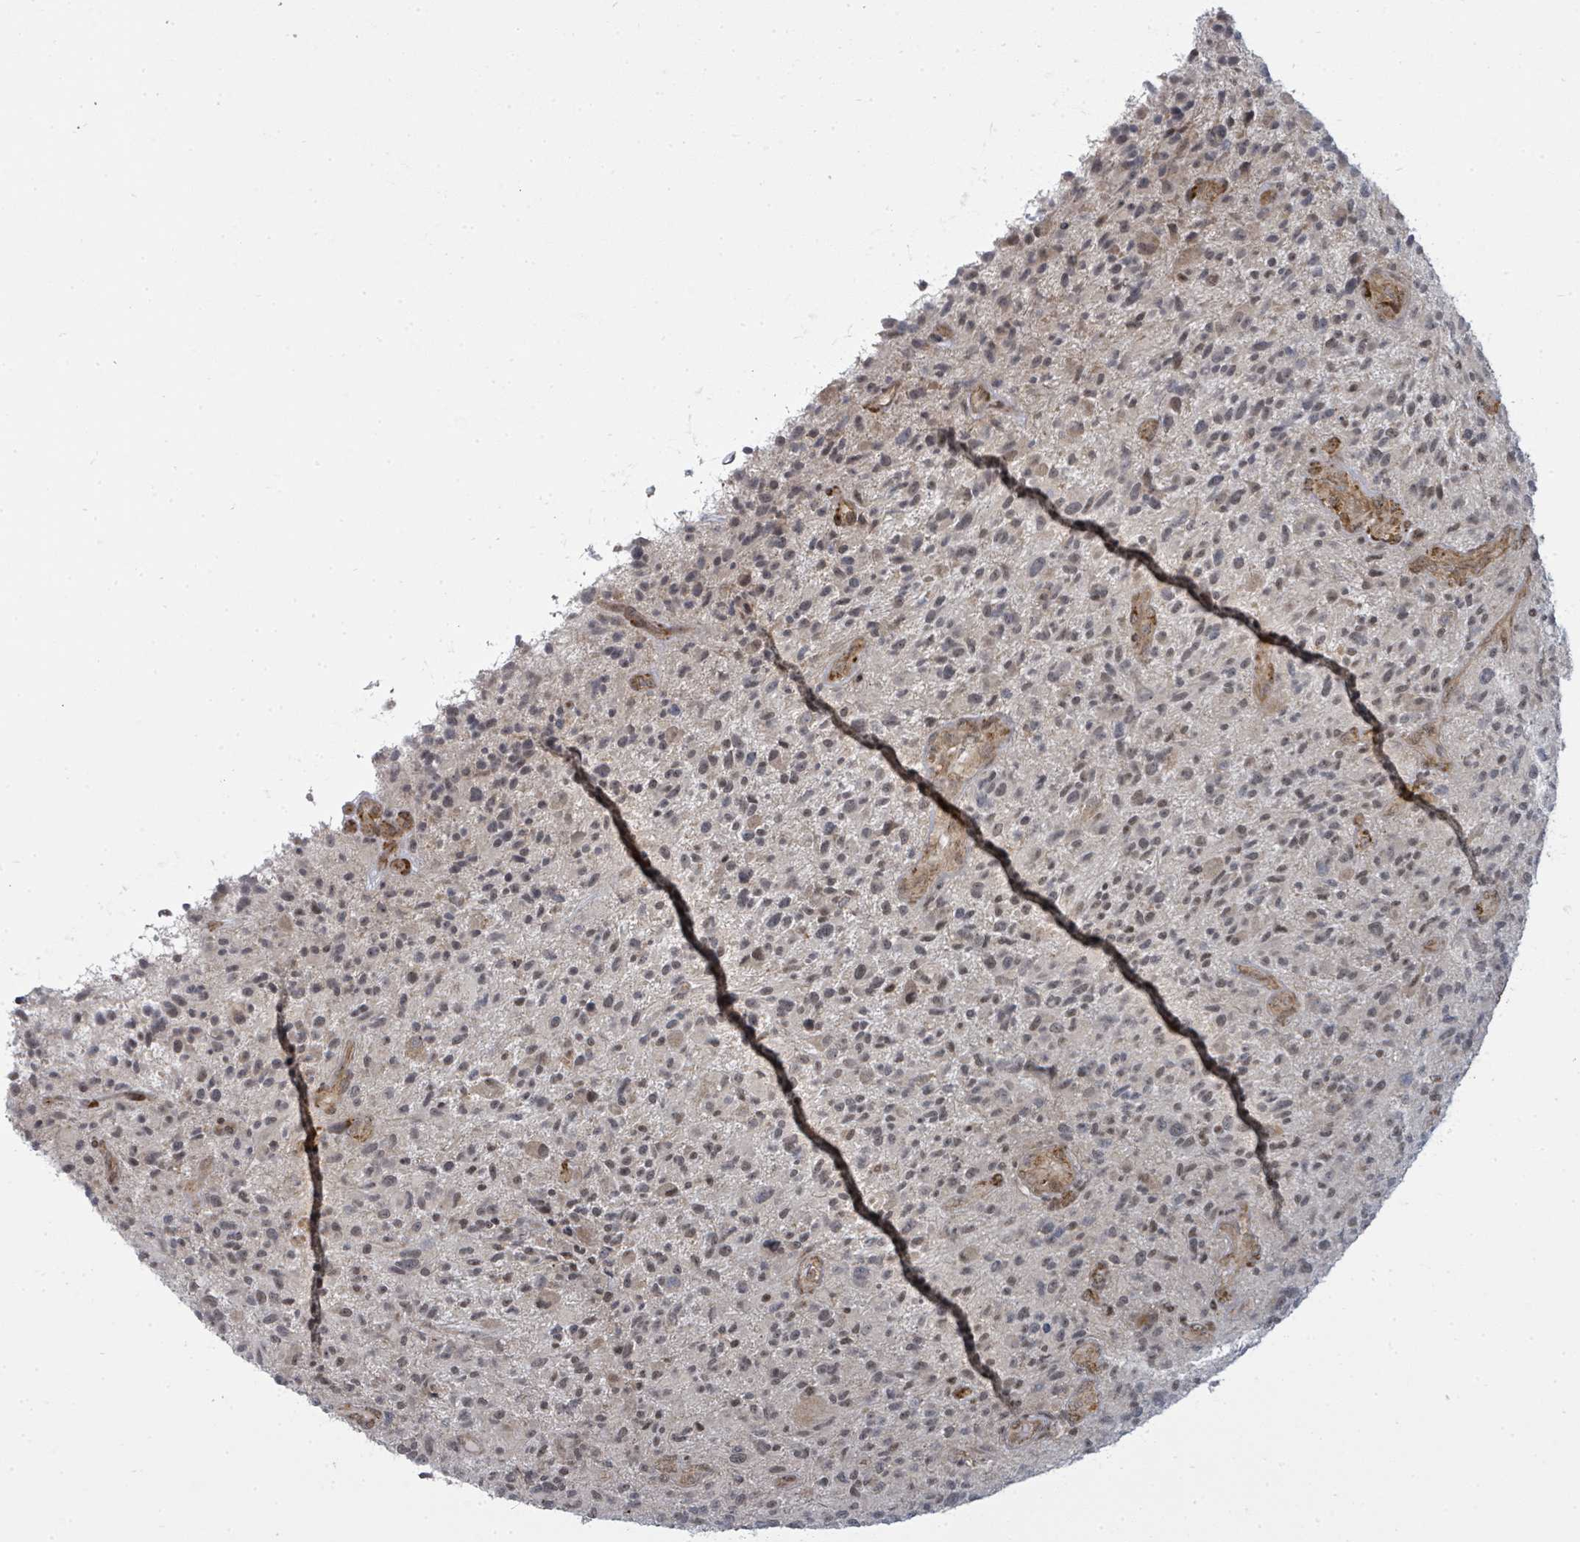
{"staining": {"intensity": "negative", "quantity": "none", "location": "none"}, "tissue": "glioma", "cell_type": "Tumor cells", "image_type": "cancer", "snomed": [{"axis": "morphology", "description": "Glioma, malignant, High grade"}, {"axis": "topography", "description": "Brain"}], "caption": "The image reveals no significant expression in tumor cells of high-grade glioma (malignant). (DAB (3,3'-diaminobenzidine) IHC visualized using brightfield microscopy, high magnification).", "gene": "PSMG2", "patient": {"sex": "male", "age": 47}}